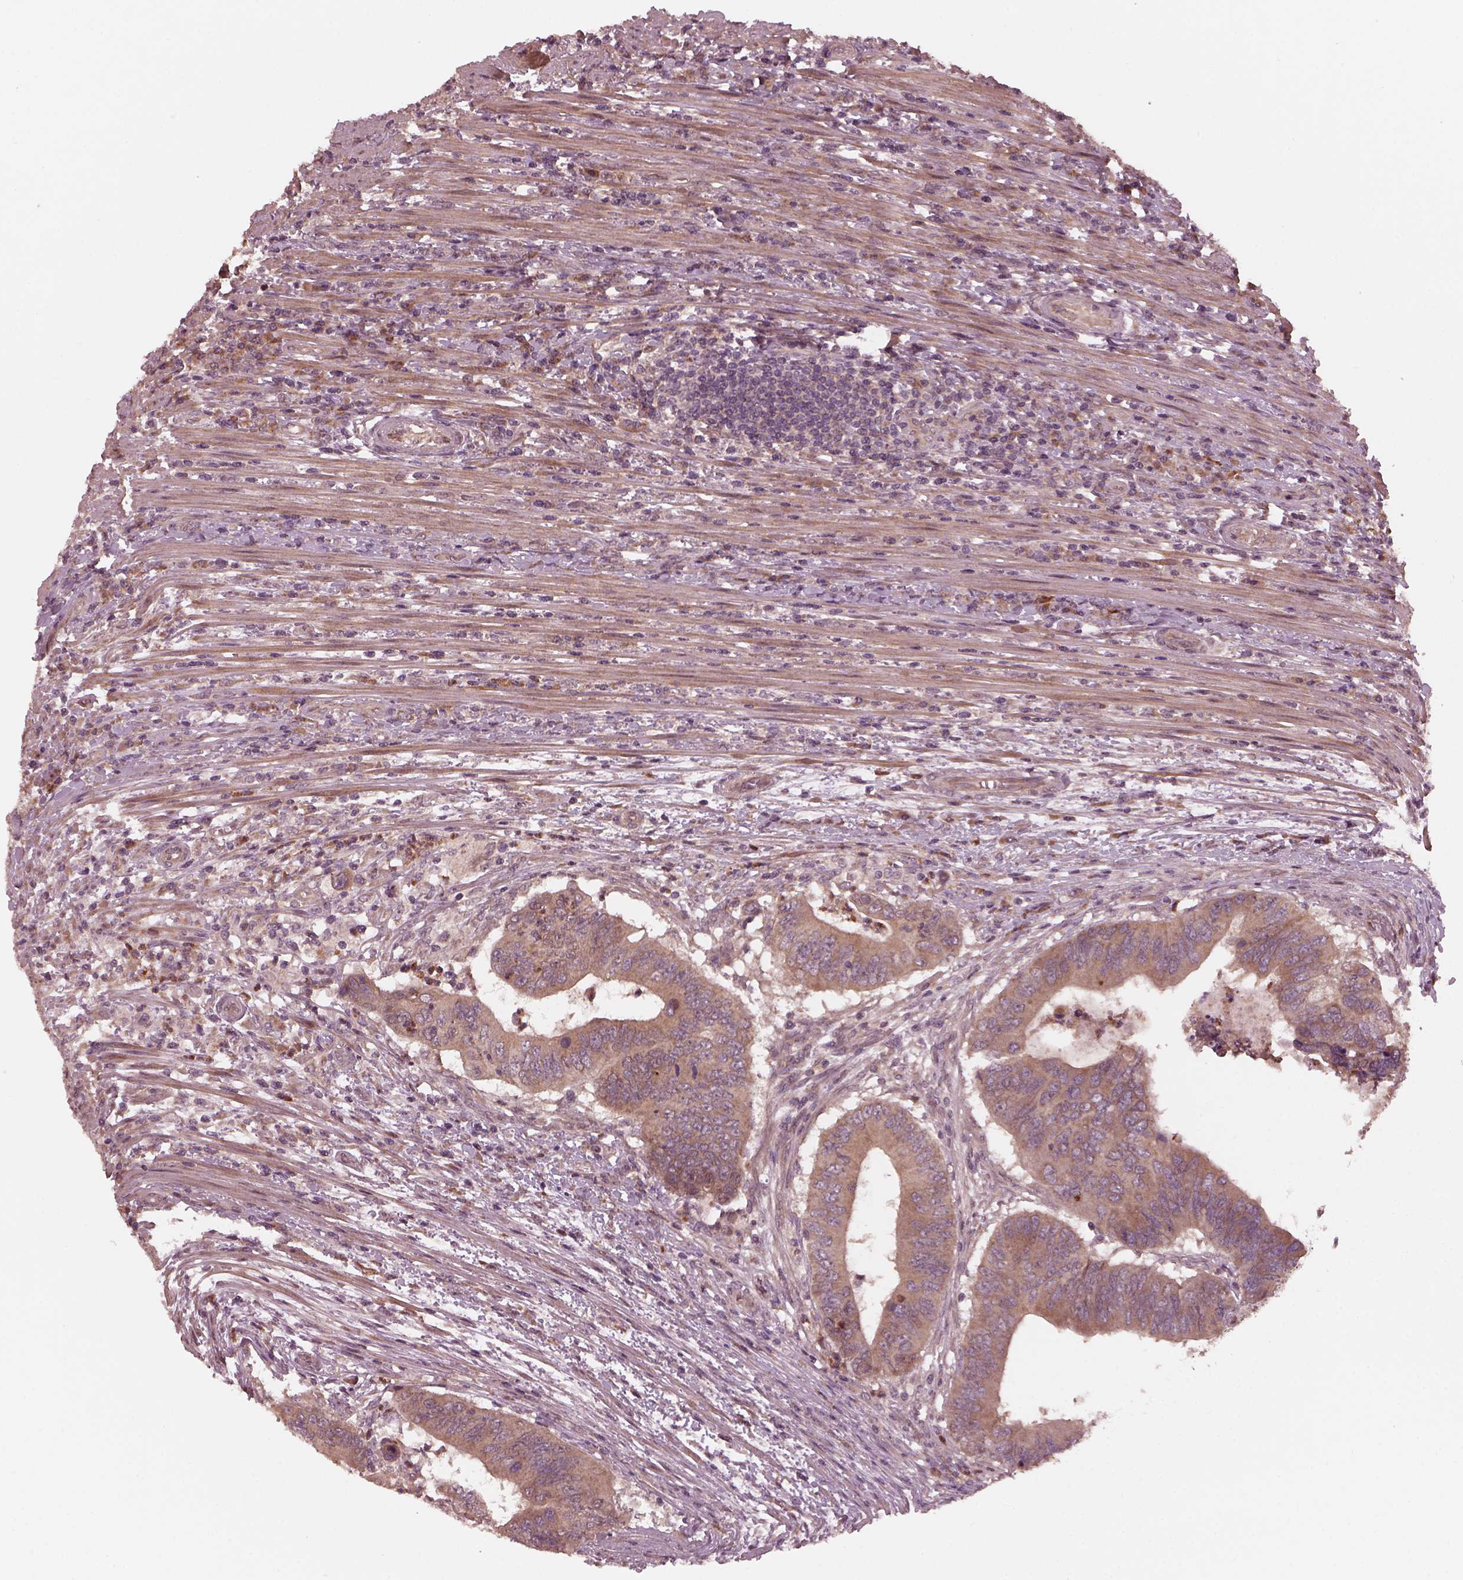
{"staining": {"intensity": "weak", "quantity": "25%-75%", "location": "cytoplasmic/membranous"}, "tissue": "colorectal cancer", "cell_type": "Tumor cells", "image_type": "cancer", "snomed": [{"axis": "morphology", "description": "Adenocarcinoma, NOS"}, {"axis": "topography", "description": "Colon"}], "caption": "IHC photomicrograph of neoplastic tissue: human colorectal cancer stained using IHC shows low levels of weak protein expression localized specifically in the cytoplasmic/membranous of tumor cells, appearing as a cytoplasmic/membranous brown color.", "gene": "FAF2", "patient": {"sex": "male", "age": 53}}